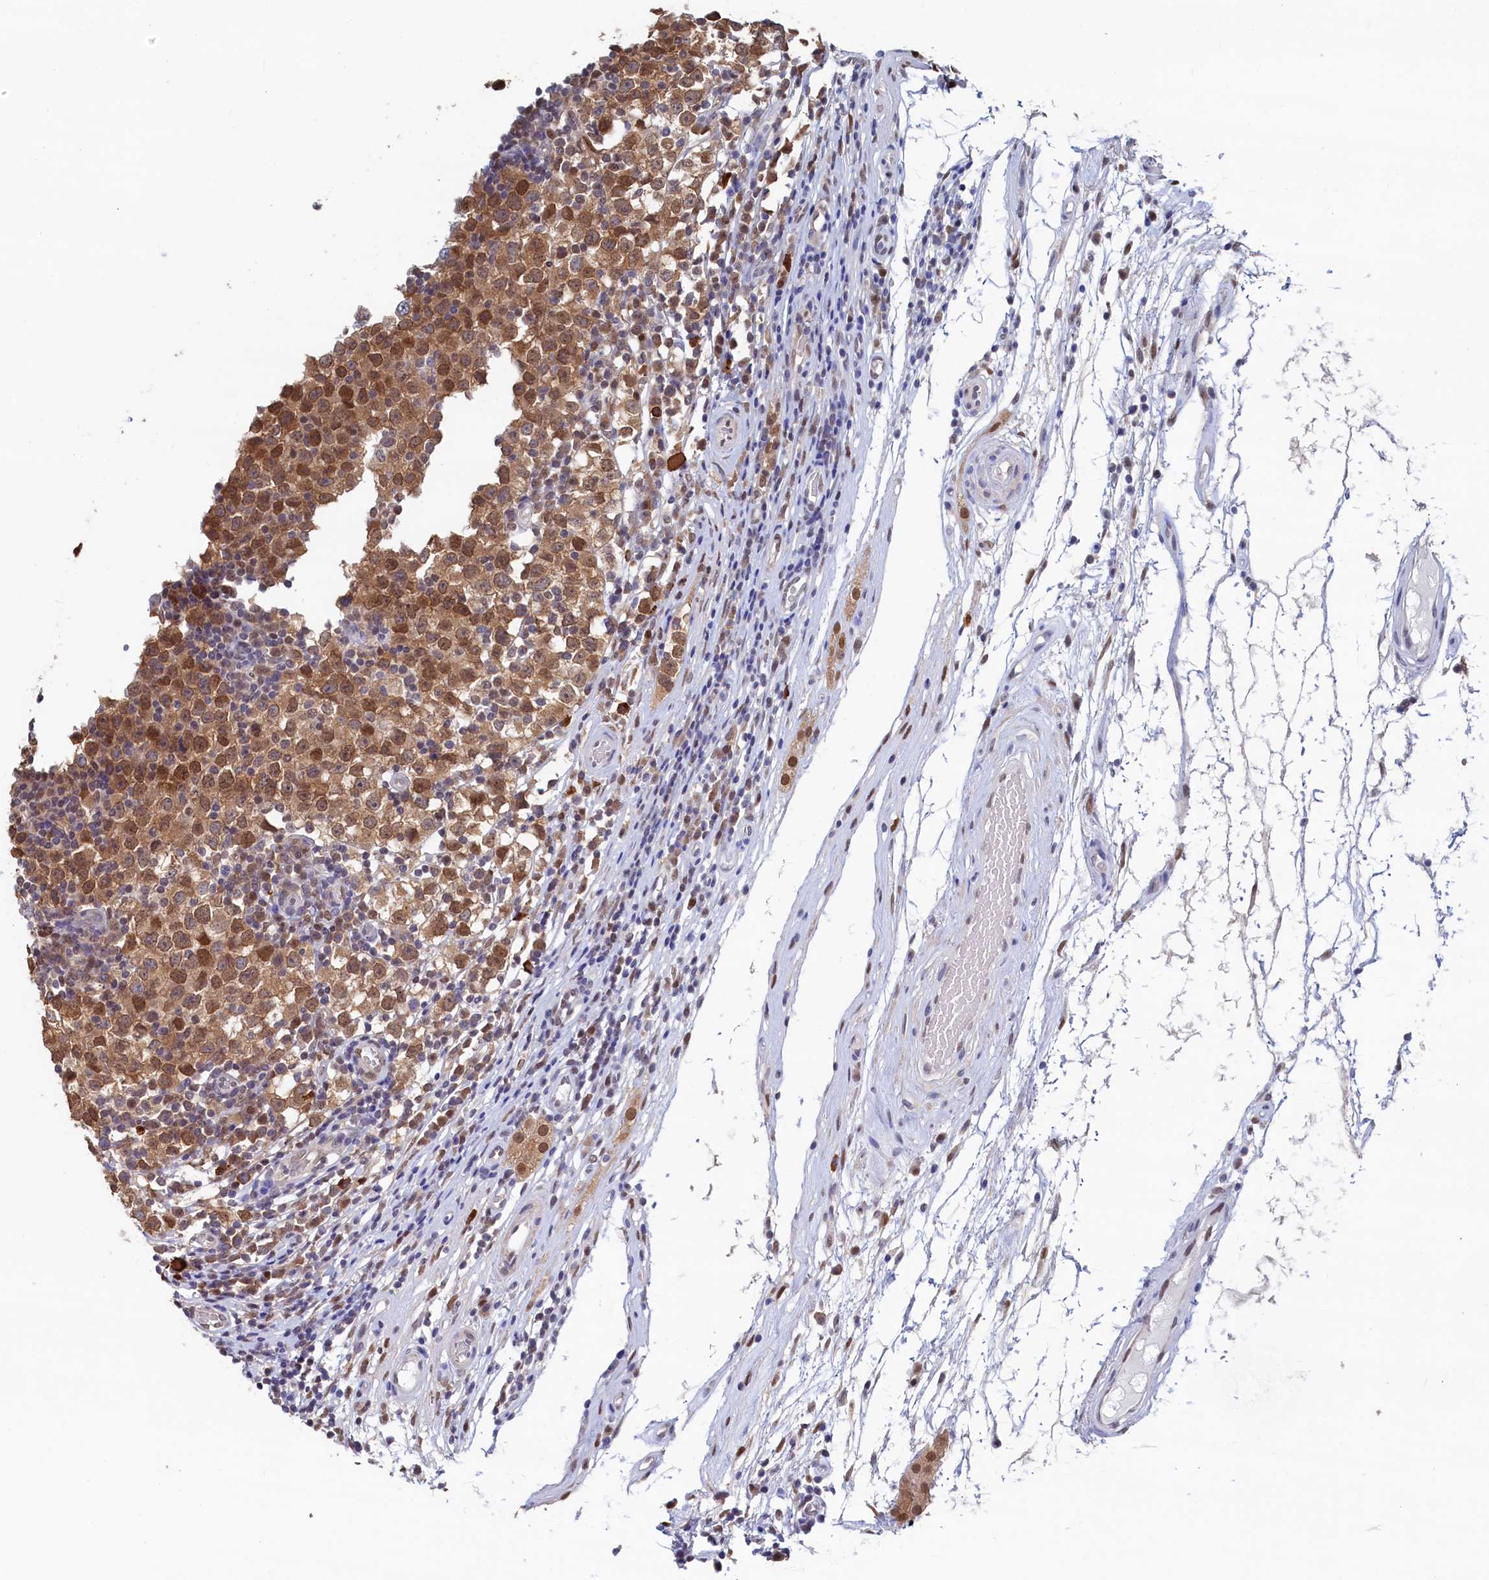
{"staining": {"intensity": "moderate", "quantity": ">75%", "location": "cytoplasmic/membranous,nuclear"}, "tissue": "testis cancer", "cell_type": "Tumor cells", "image_type": "cancer", "snomed": [{"axis": "morphology", "description": "Seminoma, NOS"}, {"axis": "topography", "description": "Testis"}], "caption": "This image exhibits immunohistochemistry staining of seminoma (testis), with medium moderate cytoplasmic/membranous and nuclear positivity in about >75% of tumor cells.", "gene": "AHCY", "patient": {"sex": "male", "age": 65}}